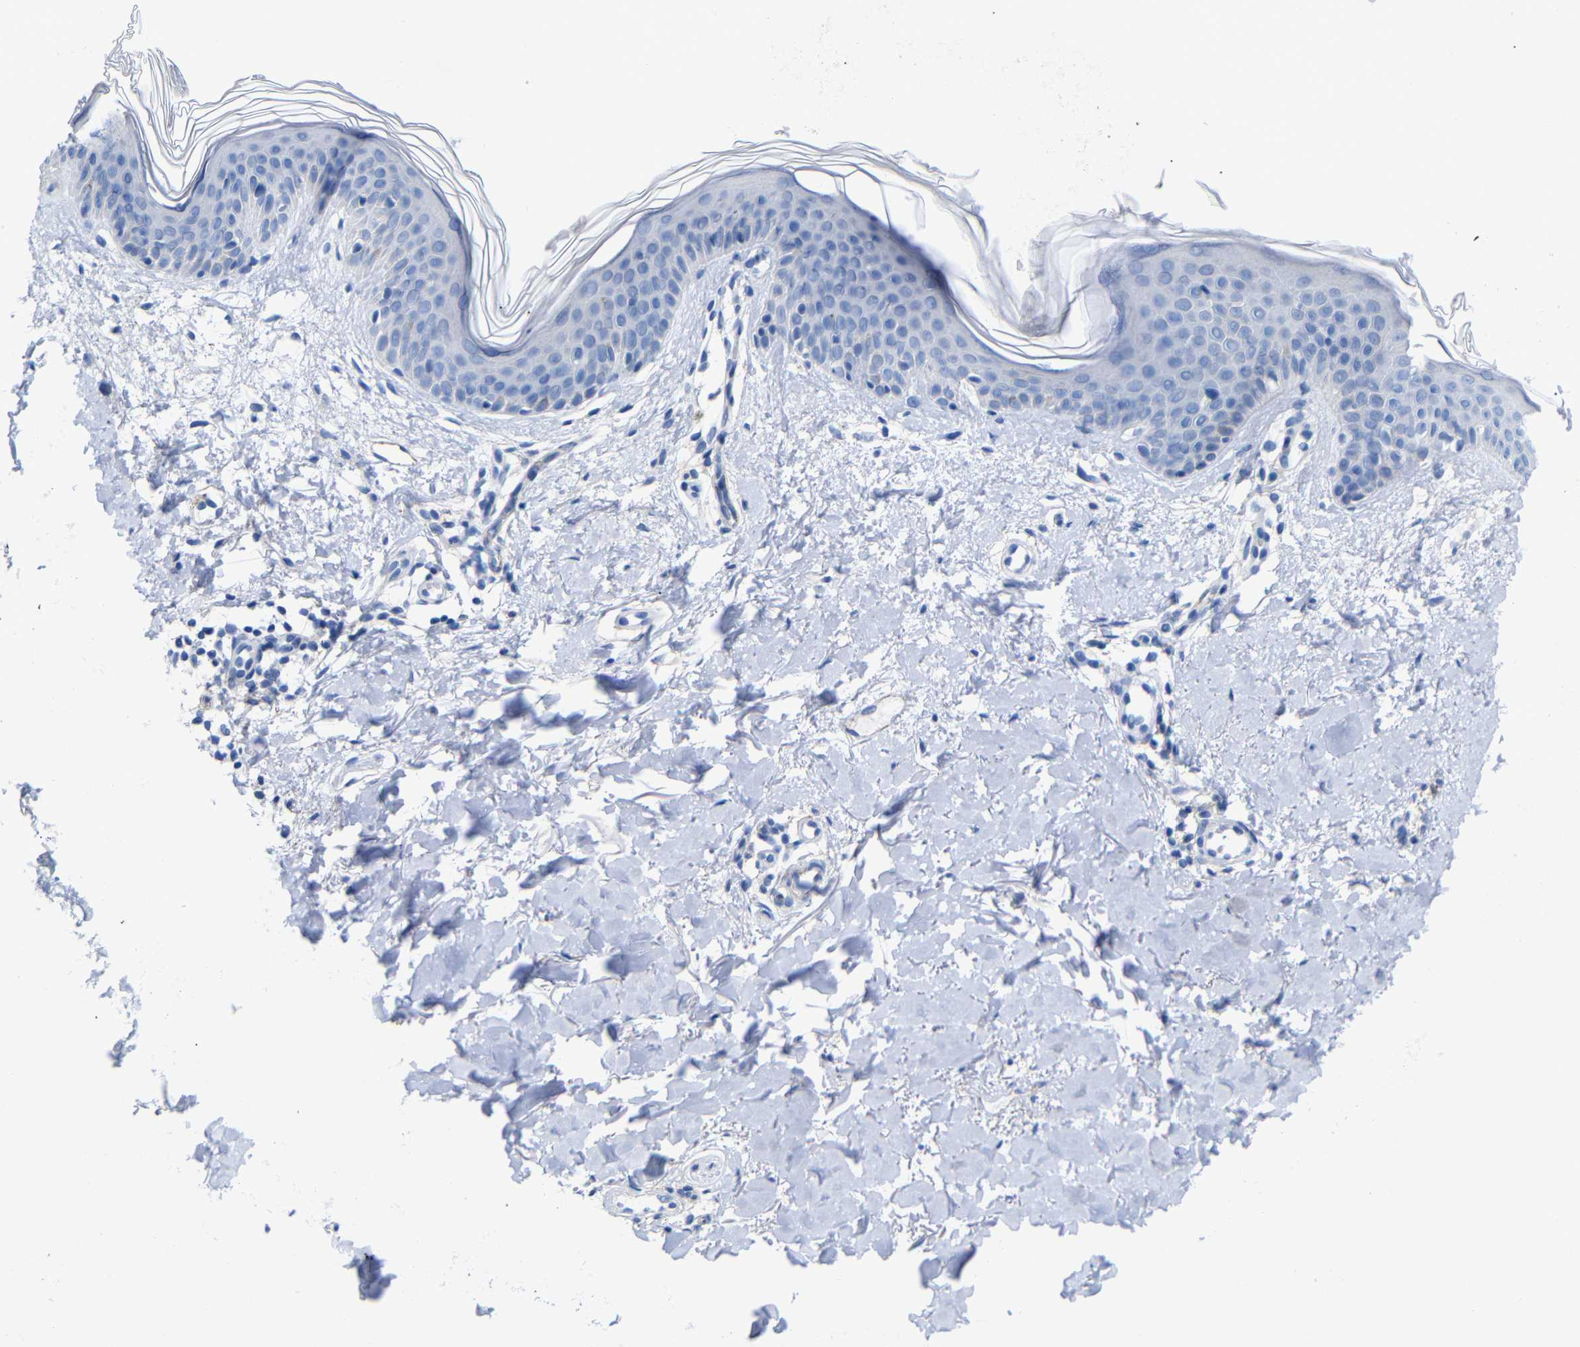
{"staining": {"intensity": "negative", "quantity": "none", "location": "none"}, "tissue": "skin", "cell_type": "Fibroblasts", "image_type": "normal", "snomed": [{"axis": "morphology", "description": "Normal tissue, NOS"}, {"axis": "topography", "description": "Skin"}], "caption": "DAB immunohistochemical staining of benign skin demonstrates no significant staining in fibroblasts.", "gene": "CGNL1", "patient": {"sex": "female", "age": 56}}